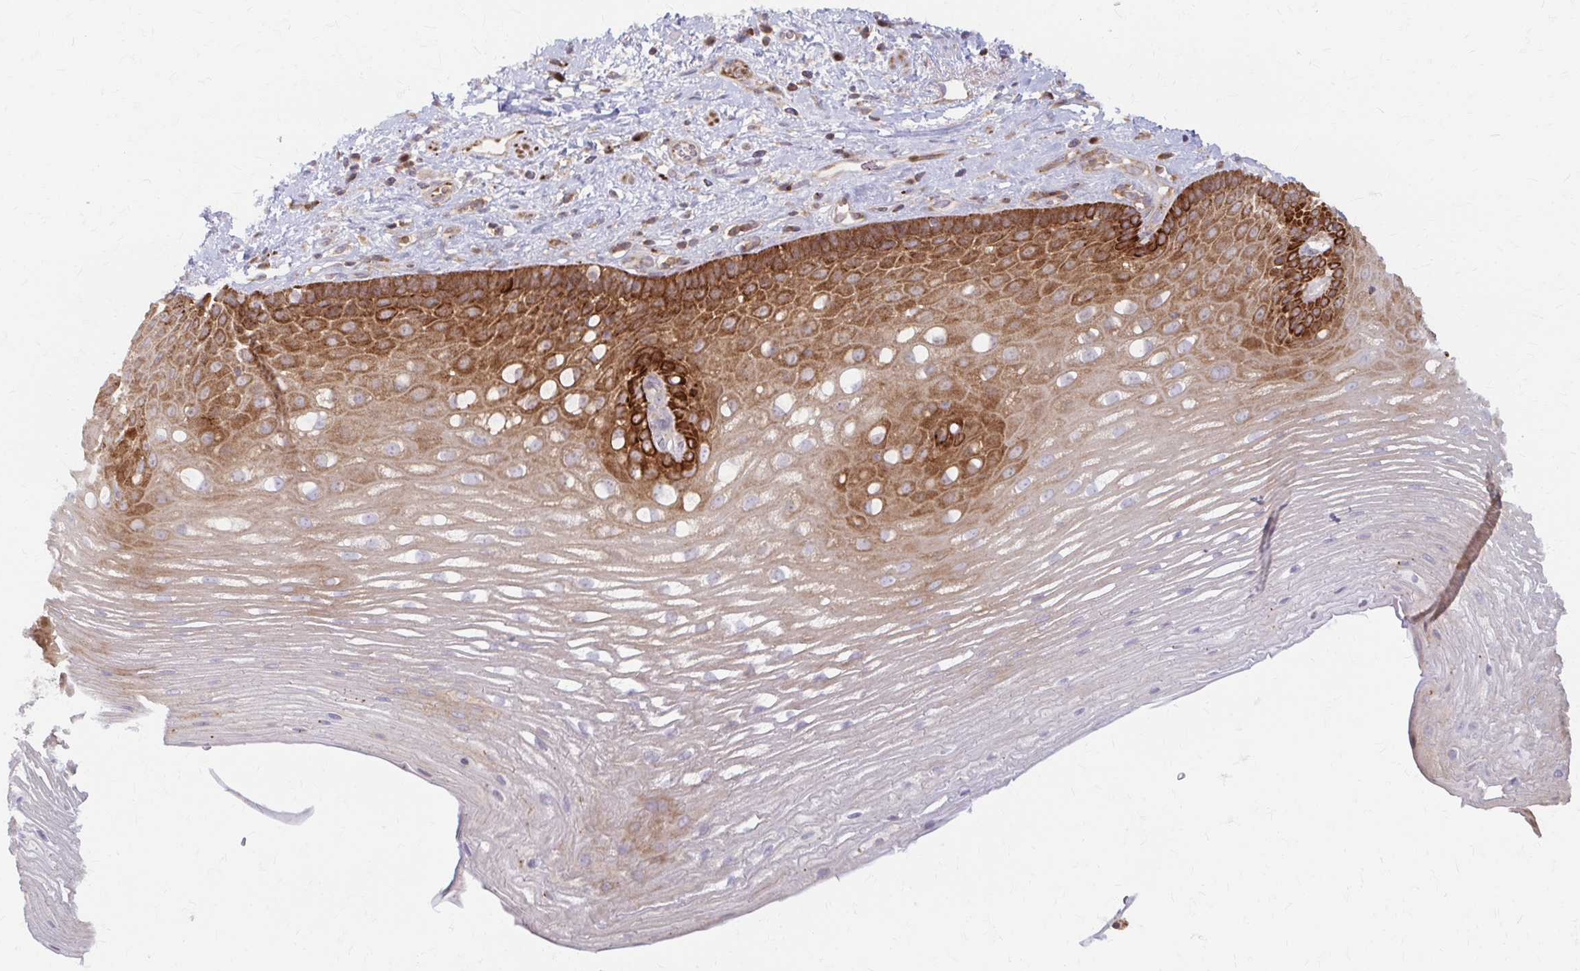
{"staining": {"intensity": "strong", "quantity": "25%-75%", "location": "cytoplasmic/membranous"}, "tissue": "esophagus", "cell_type": "Squamous epithelial cells", "image_type": "normal", "snomed": [{"axis": "morphology", "description": "Normal tissue, NOS"}, {"axis": "topography", "description": "Esophagus"}], "caption": "Strong cytoplasmic/membranous protein positivity is present in approximately 25%-75% of squamous epithelial cells in esophagus. (IHC, brightfield microscopy, high magnification).", "gene": "ARHGAP35", "patient": {"sex": "male", "age": 62}}